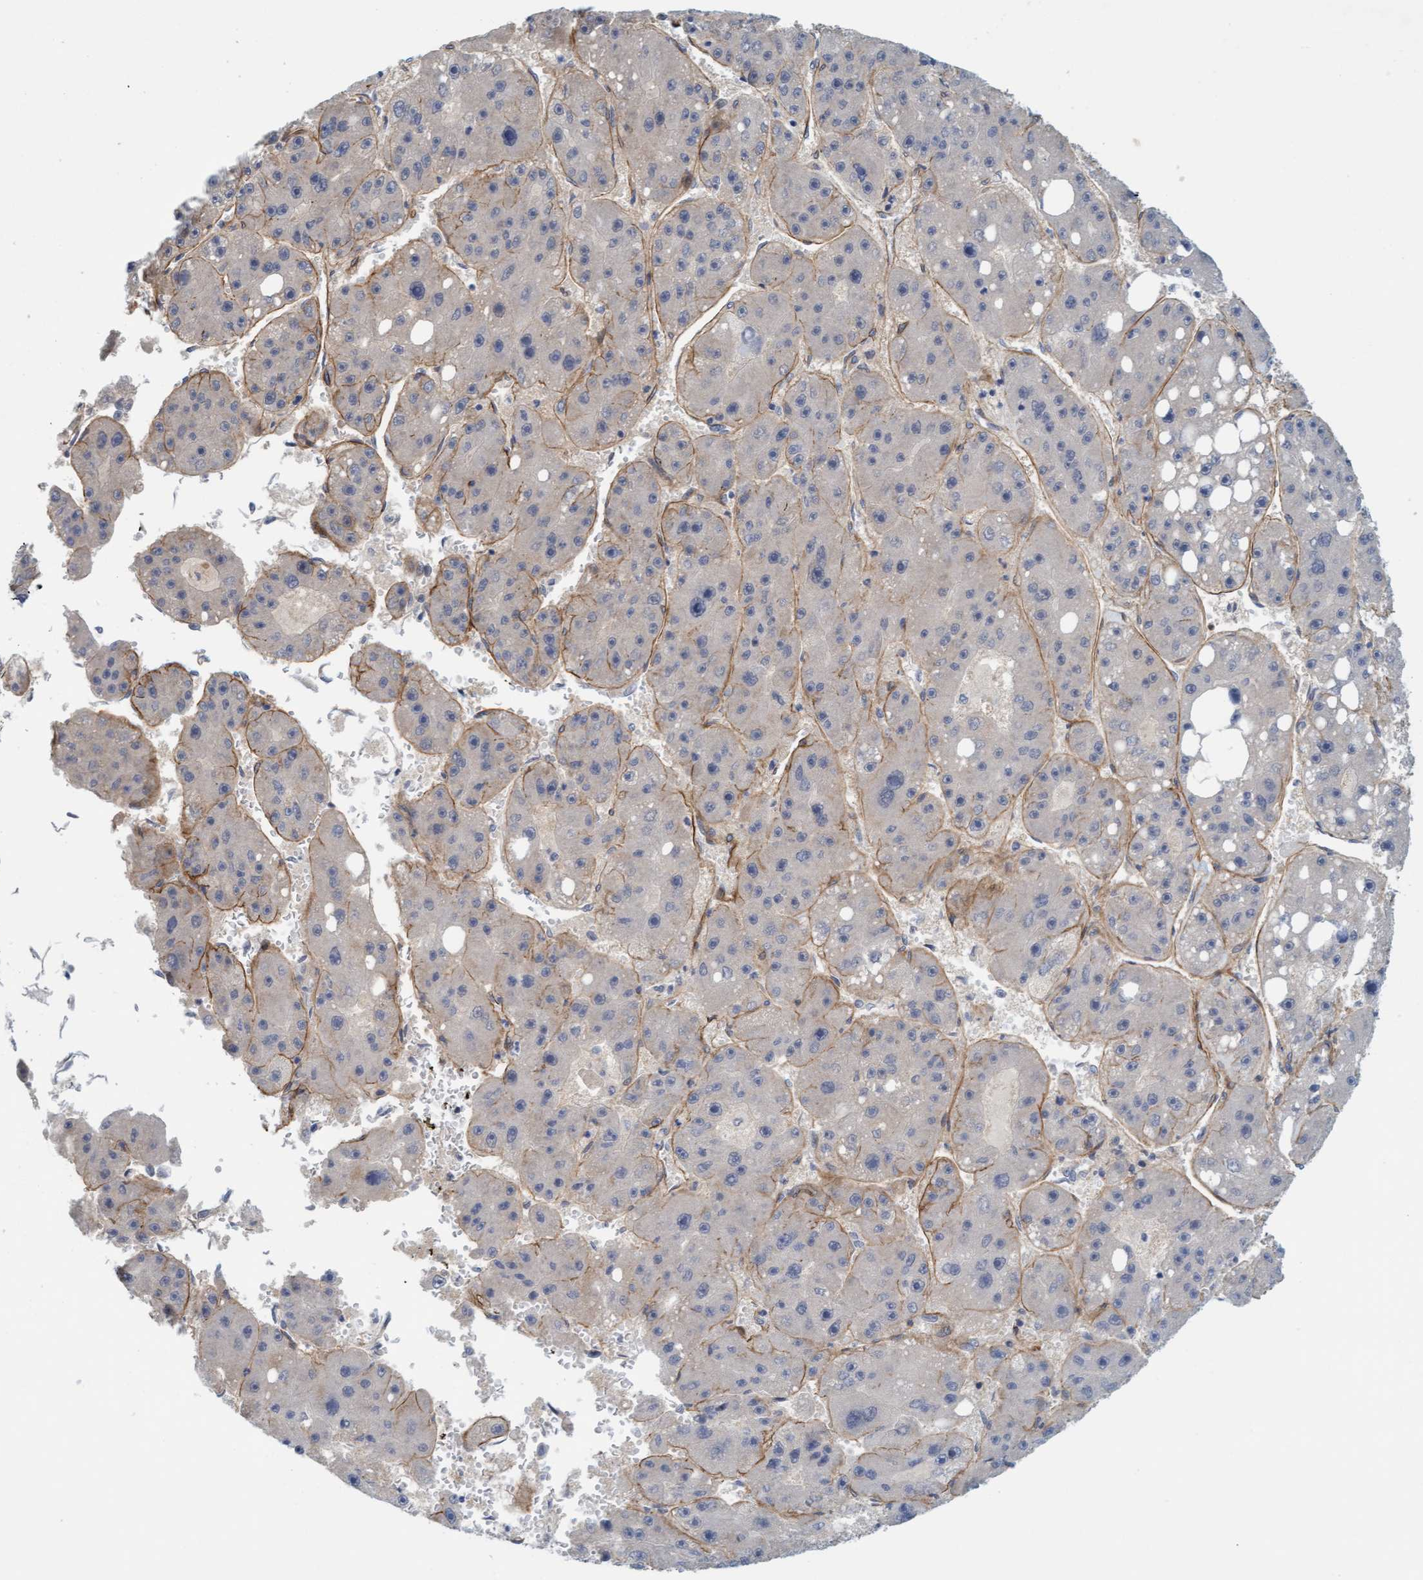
{"staining": {"intensity": "weak", "quantity": "25%-75%", "location": "cytoplasmic/membranous"}, "tissue": "liver cancer", "cell_type": "Tumor cells", "image_type": "cancer", "snomed": [{"axis": "morphology", "description": "Carcinoma, Hepatocellular, NOS"}, {"axis": "topography", "description": "Liver"}], "caption": "This is an image of IHC staining of liver cancer, which shows weak staining in the cytoplasmic/membranous of tumor cells.", "gene": "TSTD2", "patient": {"sex": "female", "age": 61}}